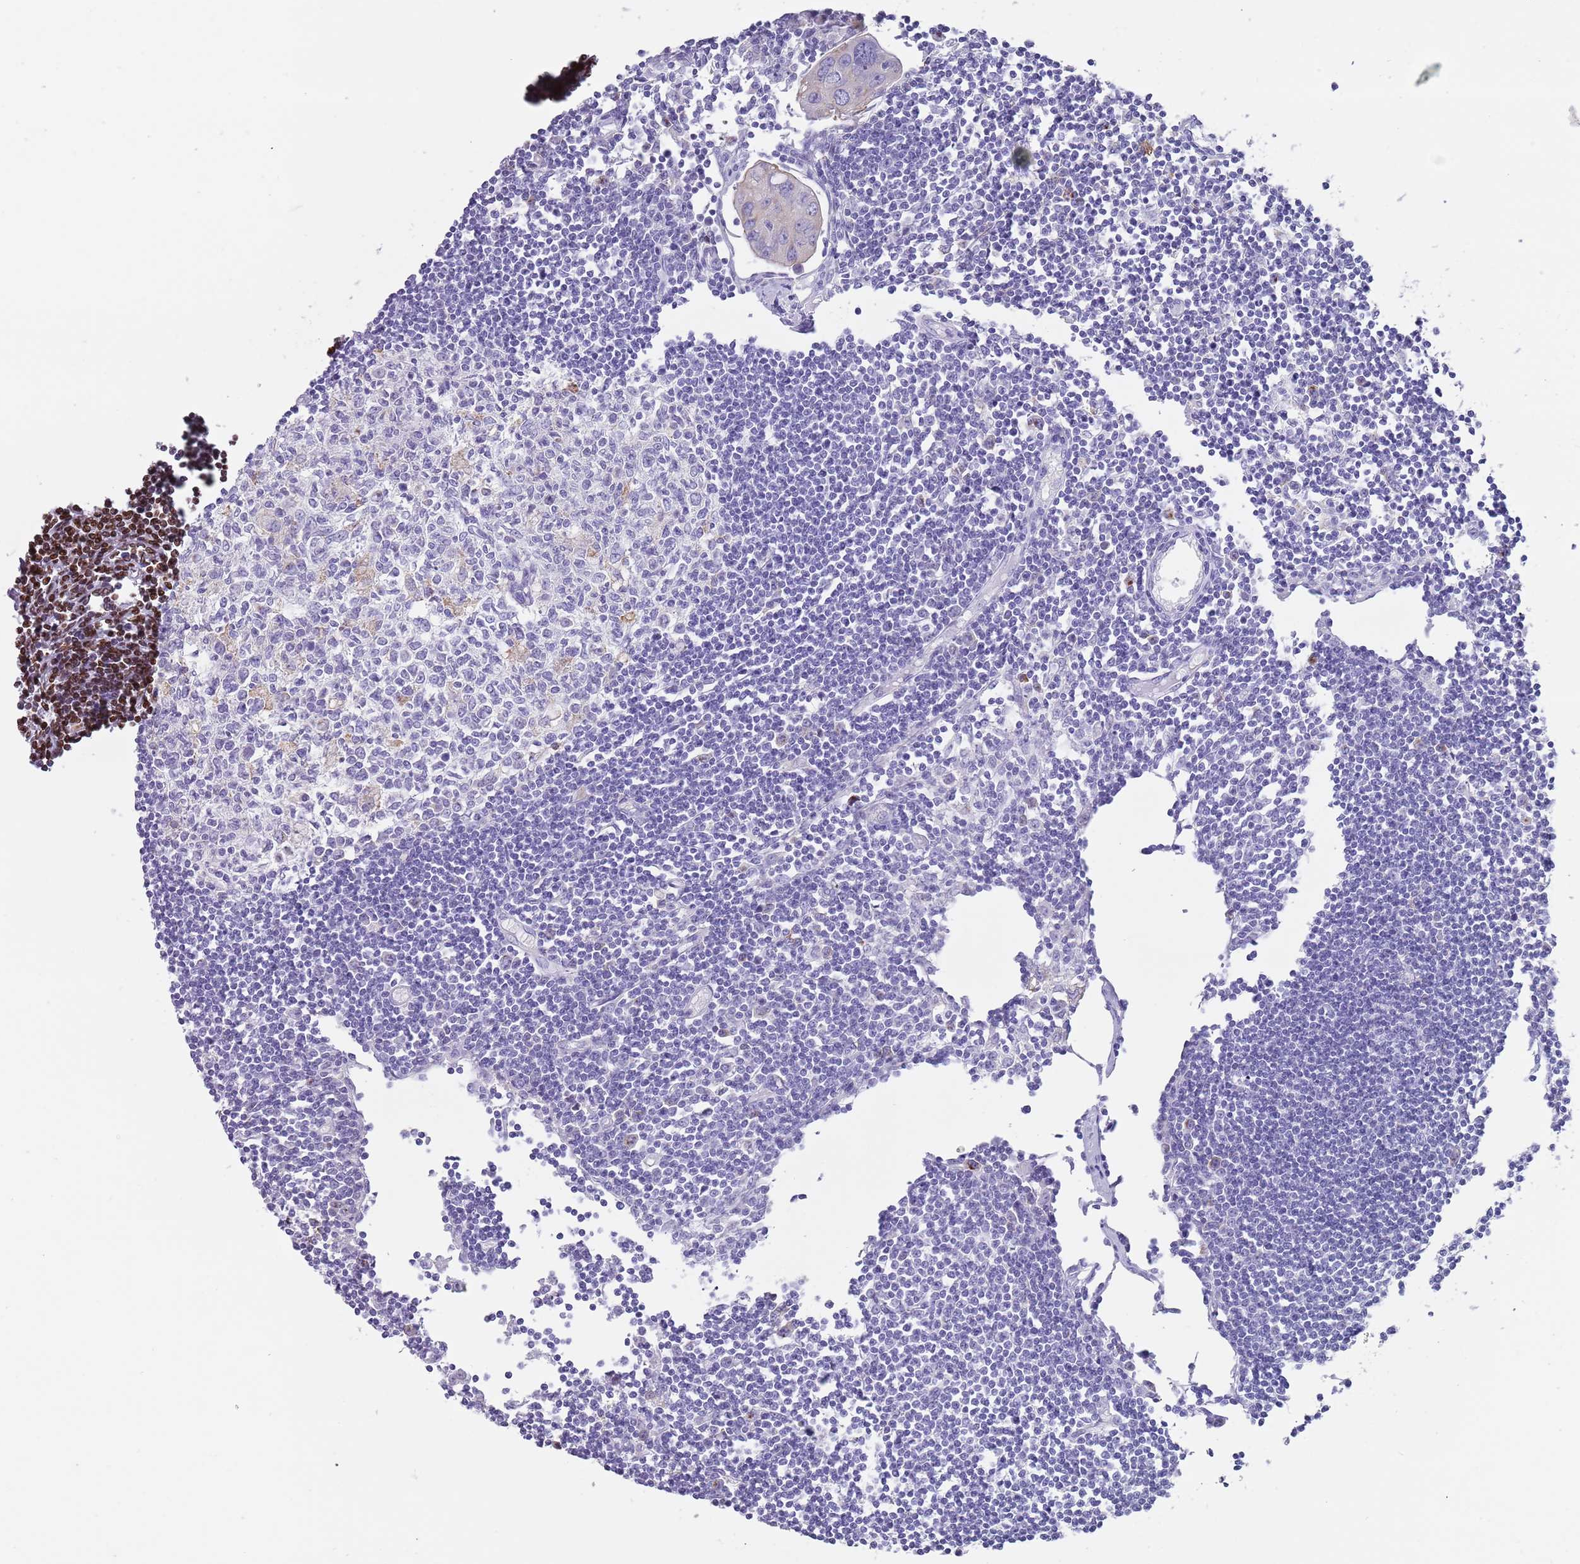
{"staining": {"intensity": "moderate", "quantity": "25%-75%", "location": "nuclear"}, "tissue": "lymph node", "cell_type": "Germinal center cells", "image_type": "normal", "snomed": [{"axis": "morphology", "description": "Normal tissue, NOS"}, {"axis": "topography", "description": "Lymph node"}], "caption": "Unremarkable lymph node was stained to show a protein in brown. There is medium levels of moderate nuclear expression in about 25%-75% of germinal center cells.", "gene": "ENSG00000285547", "patient": {"sex": "female", "age": 11}}